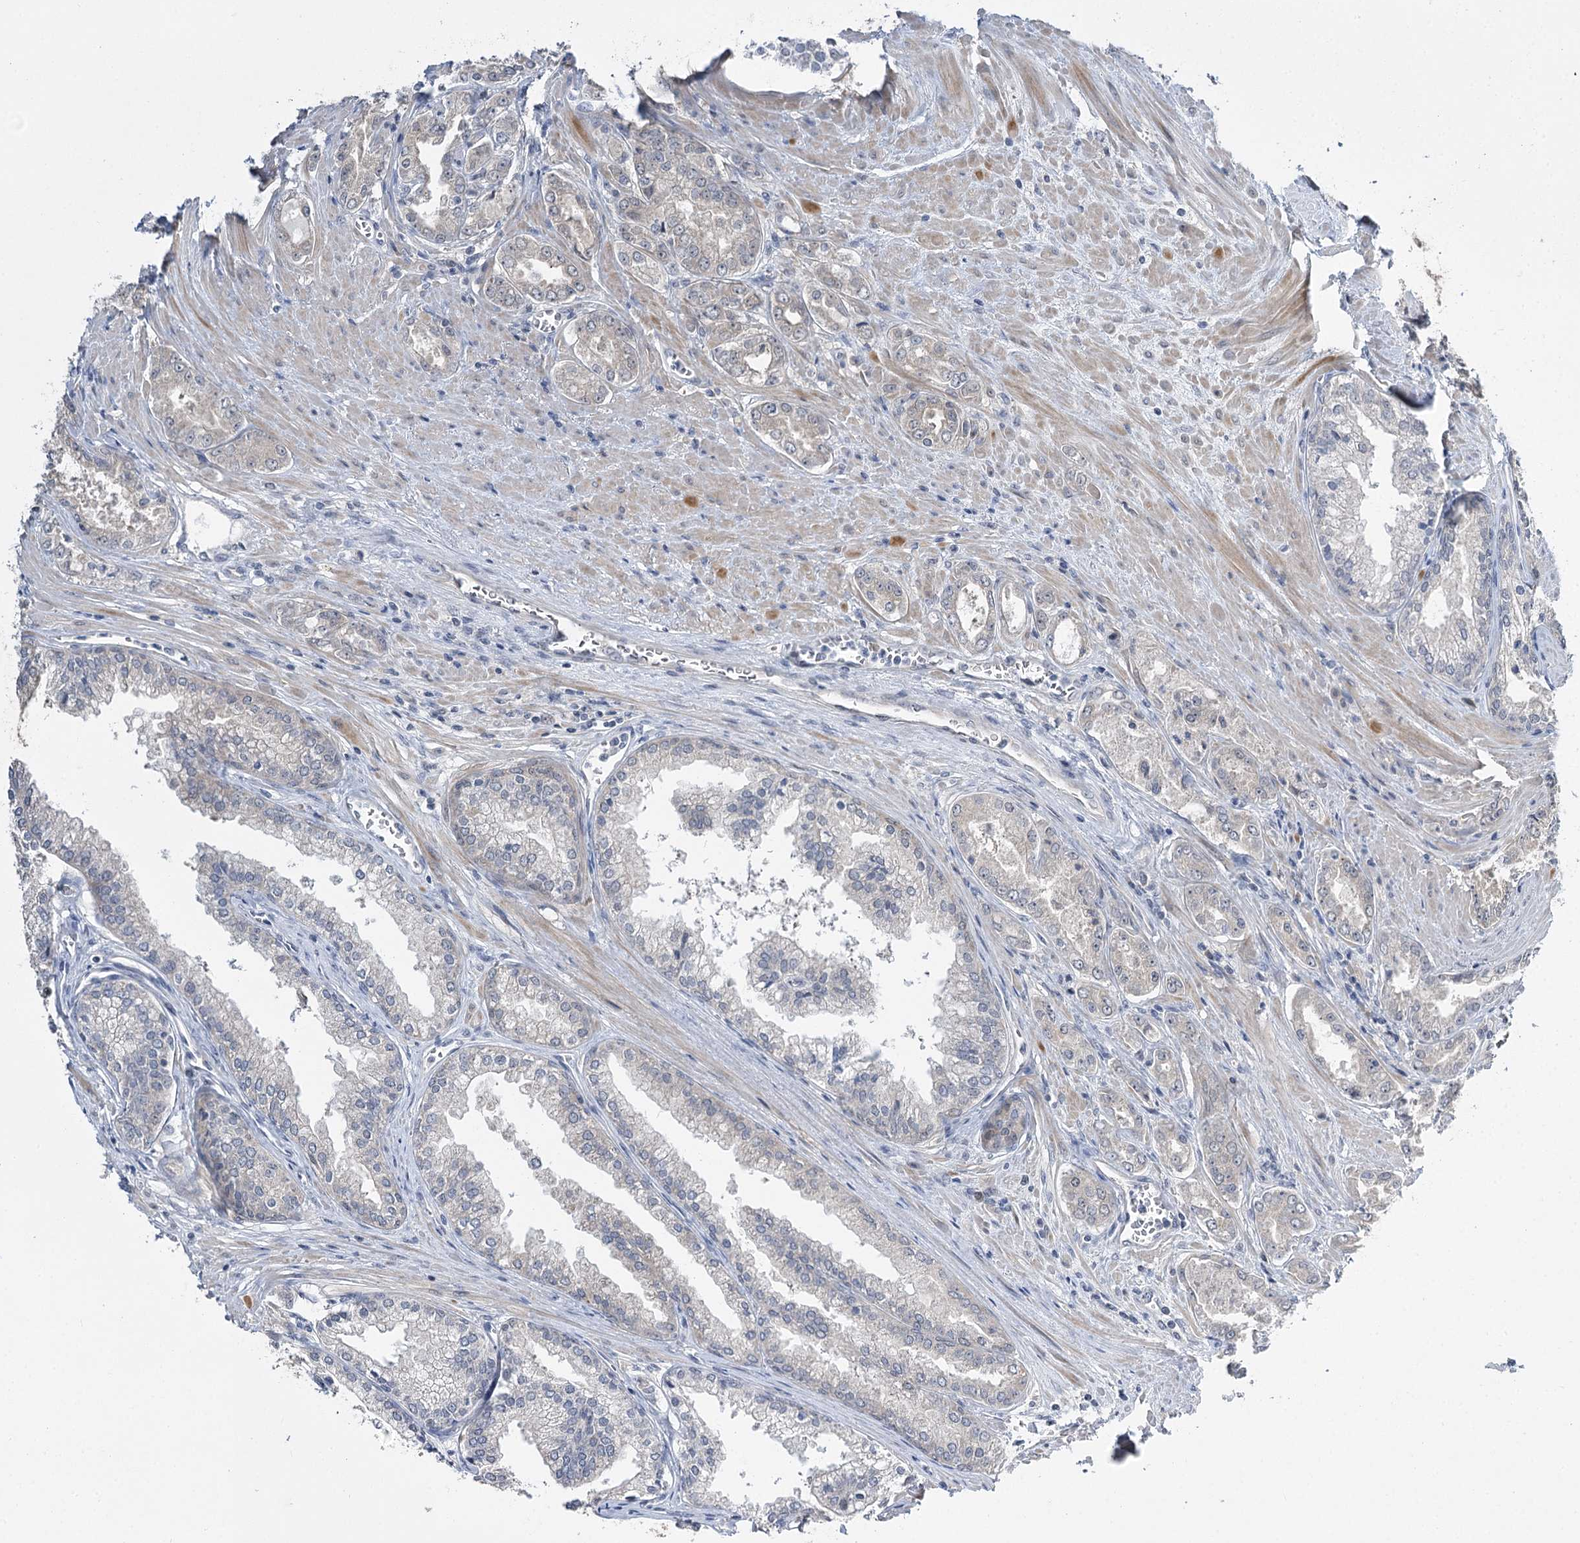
{"staining": {"intensity": "negative", "quantity": "none", "location": "none"}, "tissue": "prostate cancer", "cell_type": "Tumor cells", "image_type": "cancer", "snomed": [{"axis": "morphology", "description": "Adenocarcinoma, High grade"}, {"axis": "topography", "description": "Prostate"}], "caption": "Immunohistochemistry (IHC) photomicrograph of human adenocarcinoma (high-grade) (prostate) stained for a protein (brown), which shows no positivity in tumor cells. Brightfield microscopy of immunohistochemistry (IHC) stained with DAB (brown) and hematoxylin (blue), captured at high magnification.", "gene": "PHYHIPL", "patient": {"sex": "male", "age": 72}}